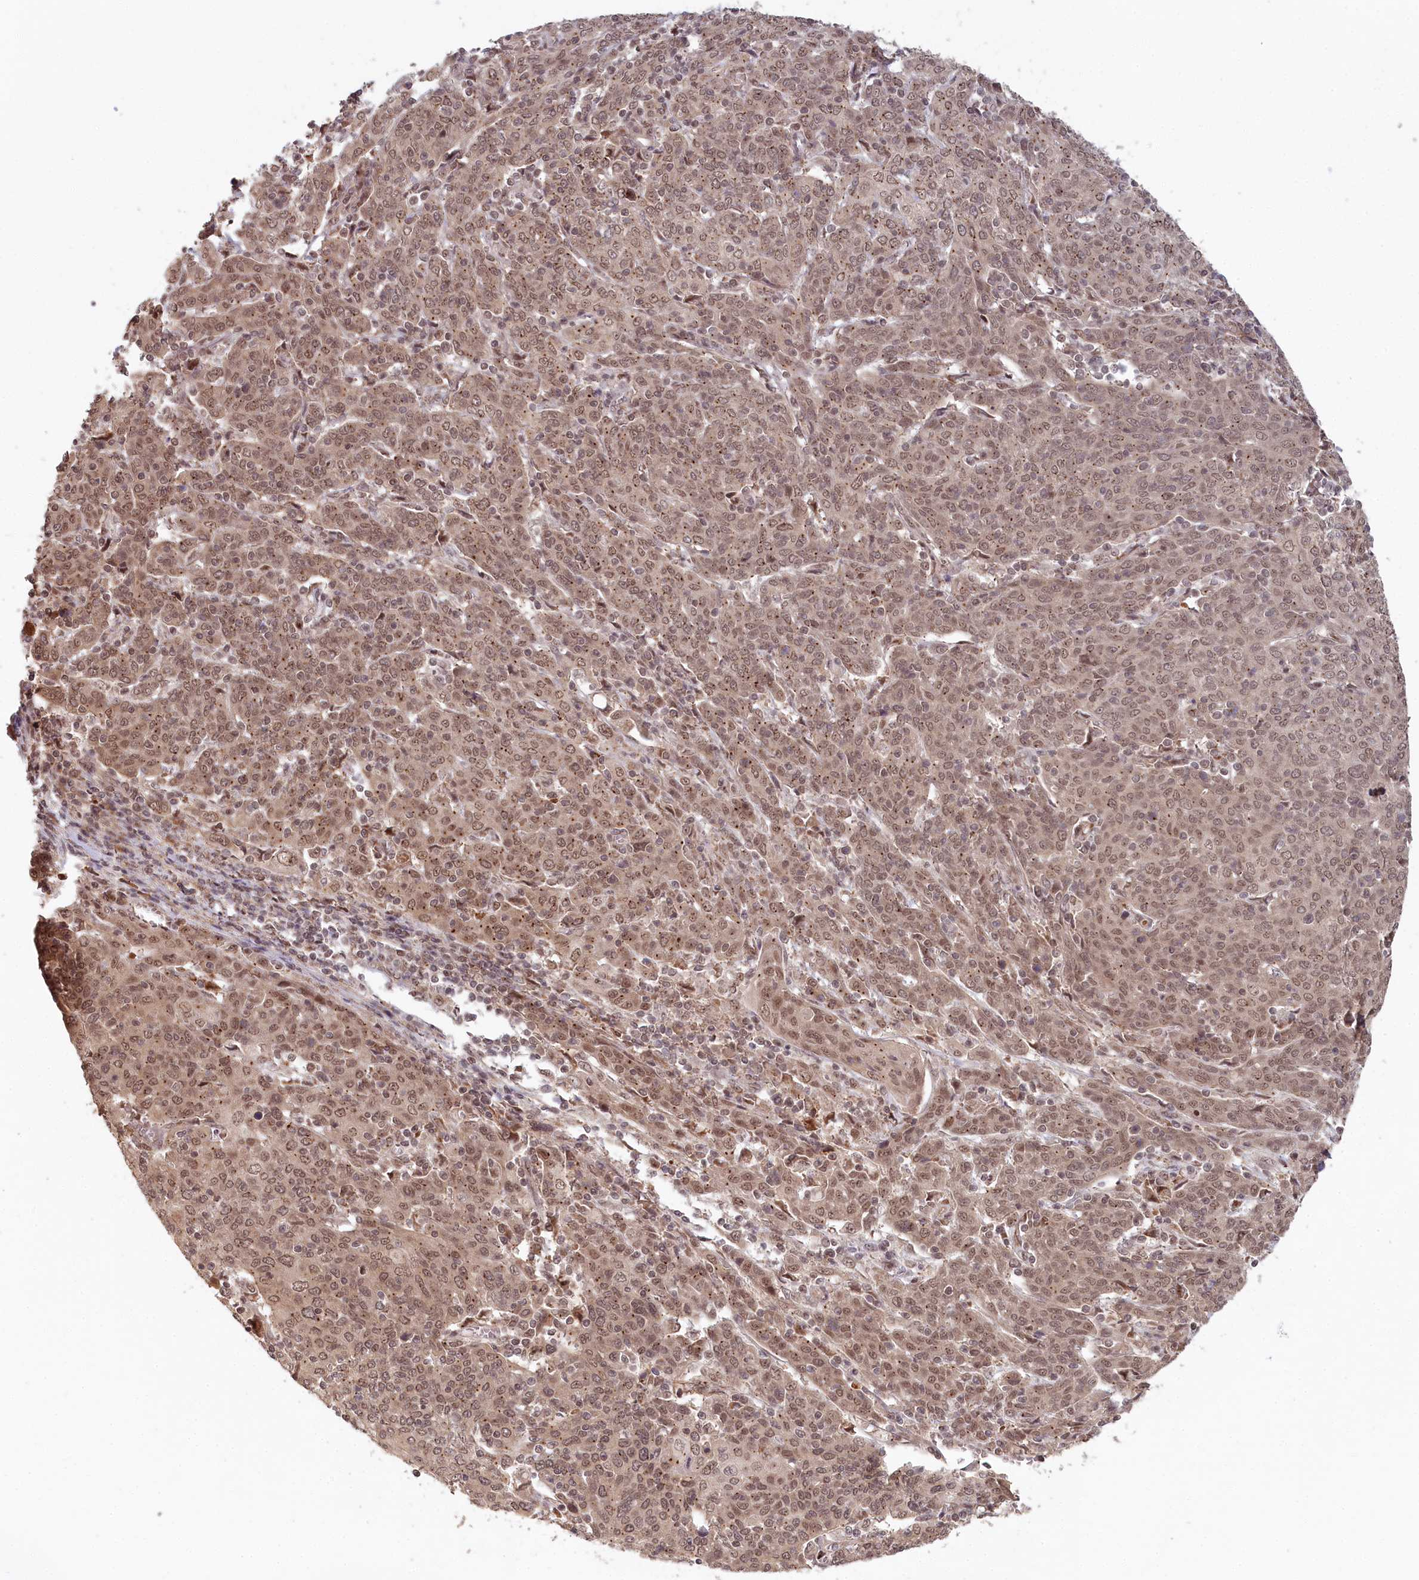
{"staining": {"intensity": "moderate", "quantity": ">75%", "location": "nuclear"}, "tissue": "cervical cancer", "cell_type": "Tumor cells", "image_type": "cancer", "snomed": [{"axis": "morphology", "description": "Squamous cell carcinoma, NOS"}, {"axis": "topography", "description": "Cervix"}], "caption": "A brown stain labels moderate nuclear positivity of a protein in squamous cell carcinoma (cervical) tumor cells.", "gene": "WAPL", "patient": {"sex": "female", "age": 67}}